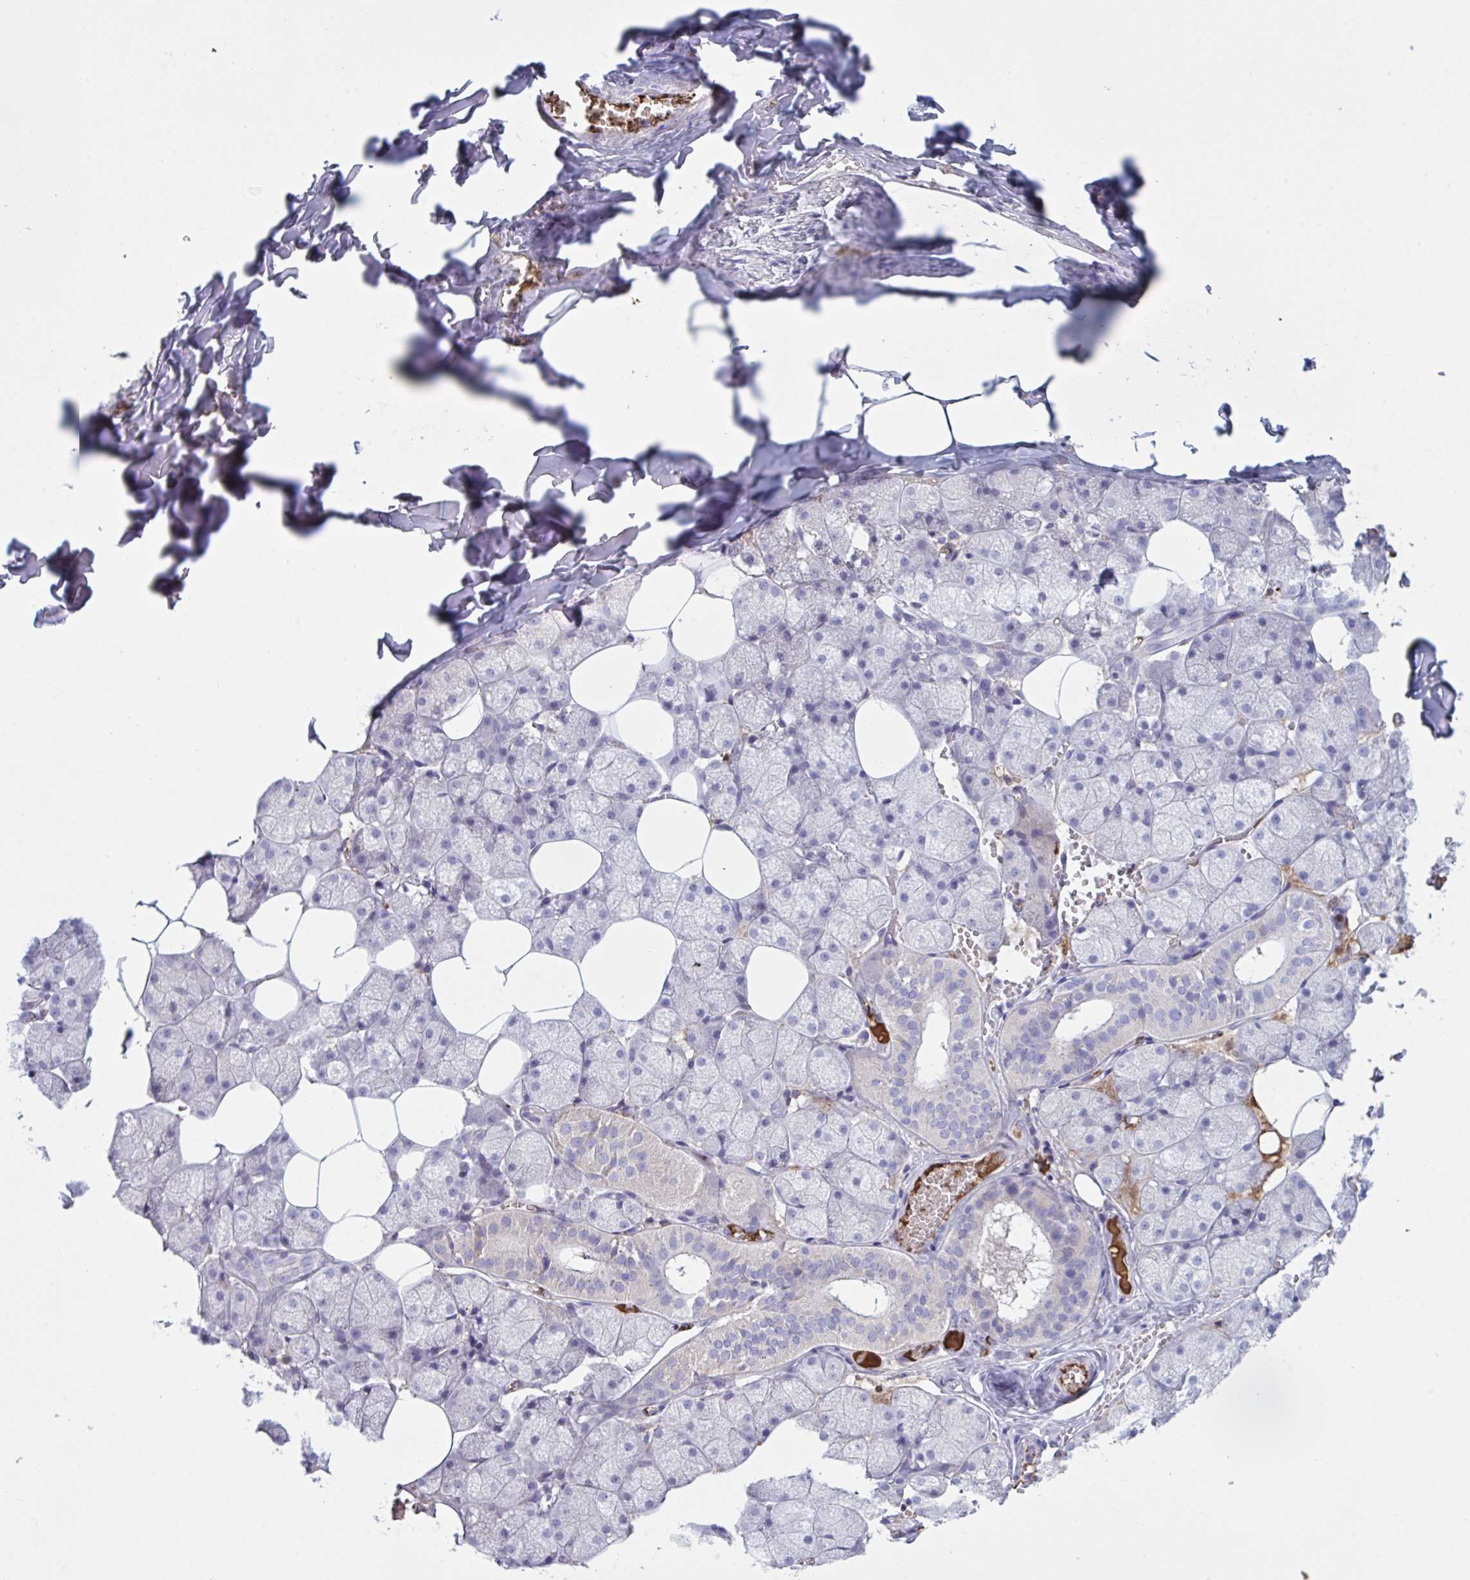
{"staining": {"intensity": "negative", "quantity": "none", "location": "none"}, "tissue": "salivary gland", "cell_type": "Glandular cells", "image_type": "normal", "snomed": [{"axis": "morphology", "description": "Normal tissue, NOS"}, {"axis": "topography", "description": "Salivary gland"}, {"axis": "topography", "description": "Peripheral nerve tissue"}], "caption": "Human salivary gland stained for a protein using immunohistochemistry shows no positivity in glandular cells.", "gene": "IL1R1", "patient": {"sex": "male", "age": 38}}